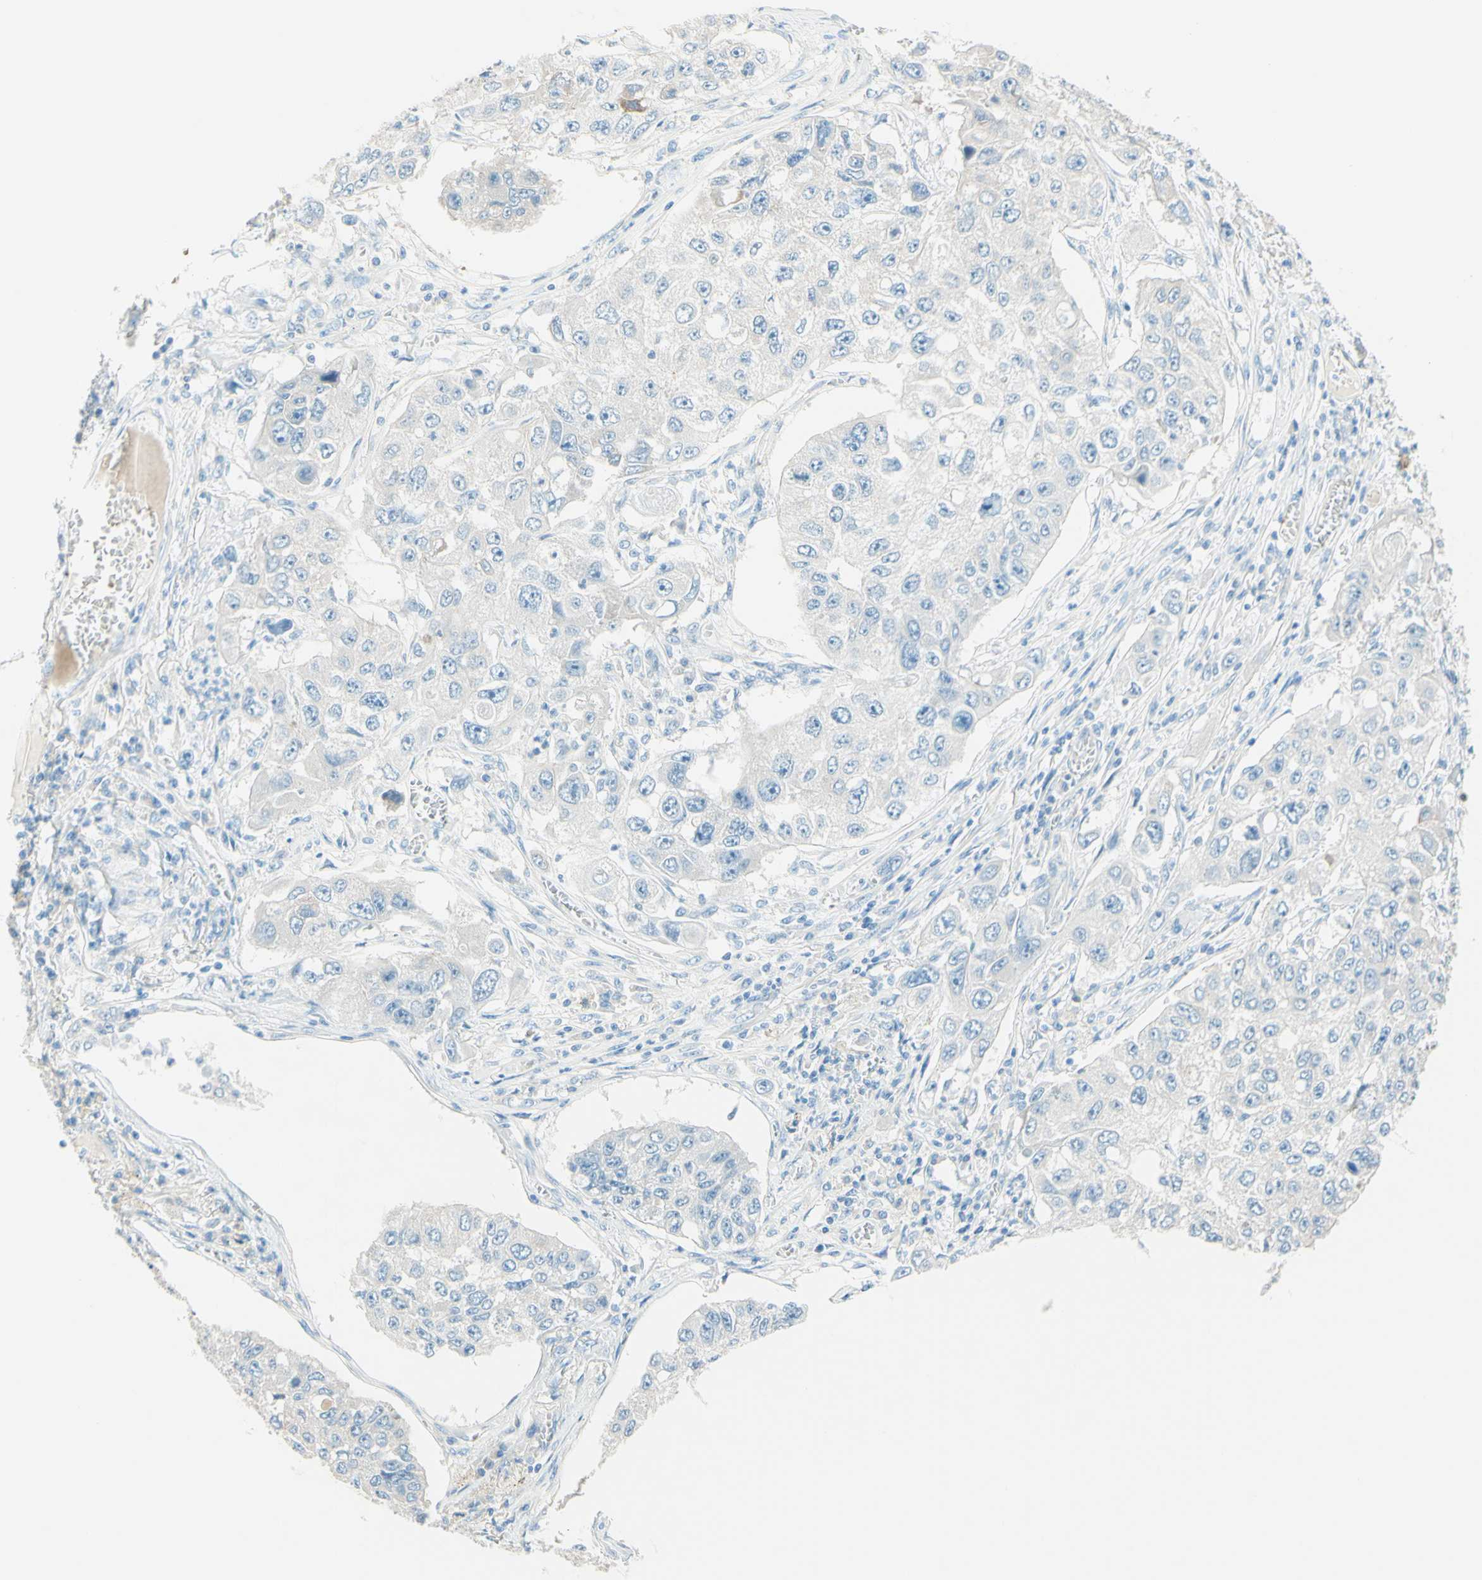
{"staining": {"intensity": "negative", "quantity": "none", "location": "none"}, "tissue": "lung cancer", "cell_type": "Tumor cells", "image_type": "cancer", "snomed": [{"axis": "morphology", "description": "Squamous cell carcinoma, NOS"}, {"axis": "topography", "description": "Lung"}], "caption": "High magnification brightfield microscopy of lung squamous cell carcinoma stained with DAB (brown) and counterstained with hematoxylin (blue): tumor cells show no significant staining.", "gene": "NCBP2L", "patient": {"sex": "male", "age": 71}}